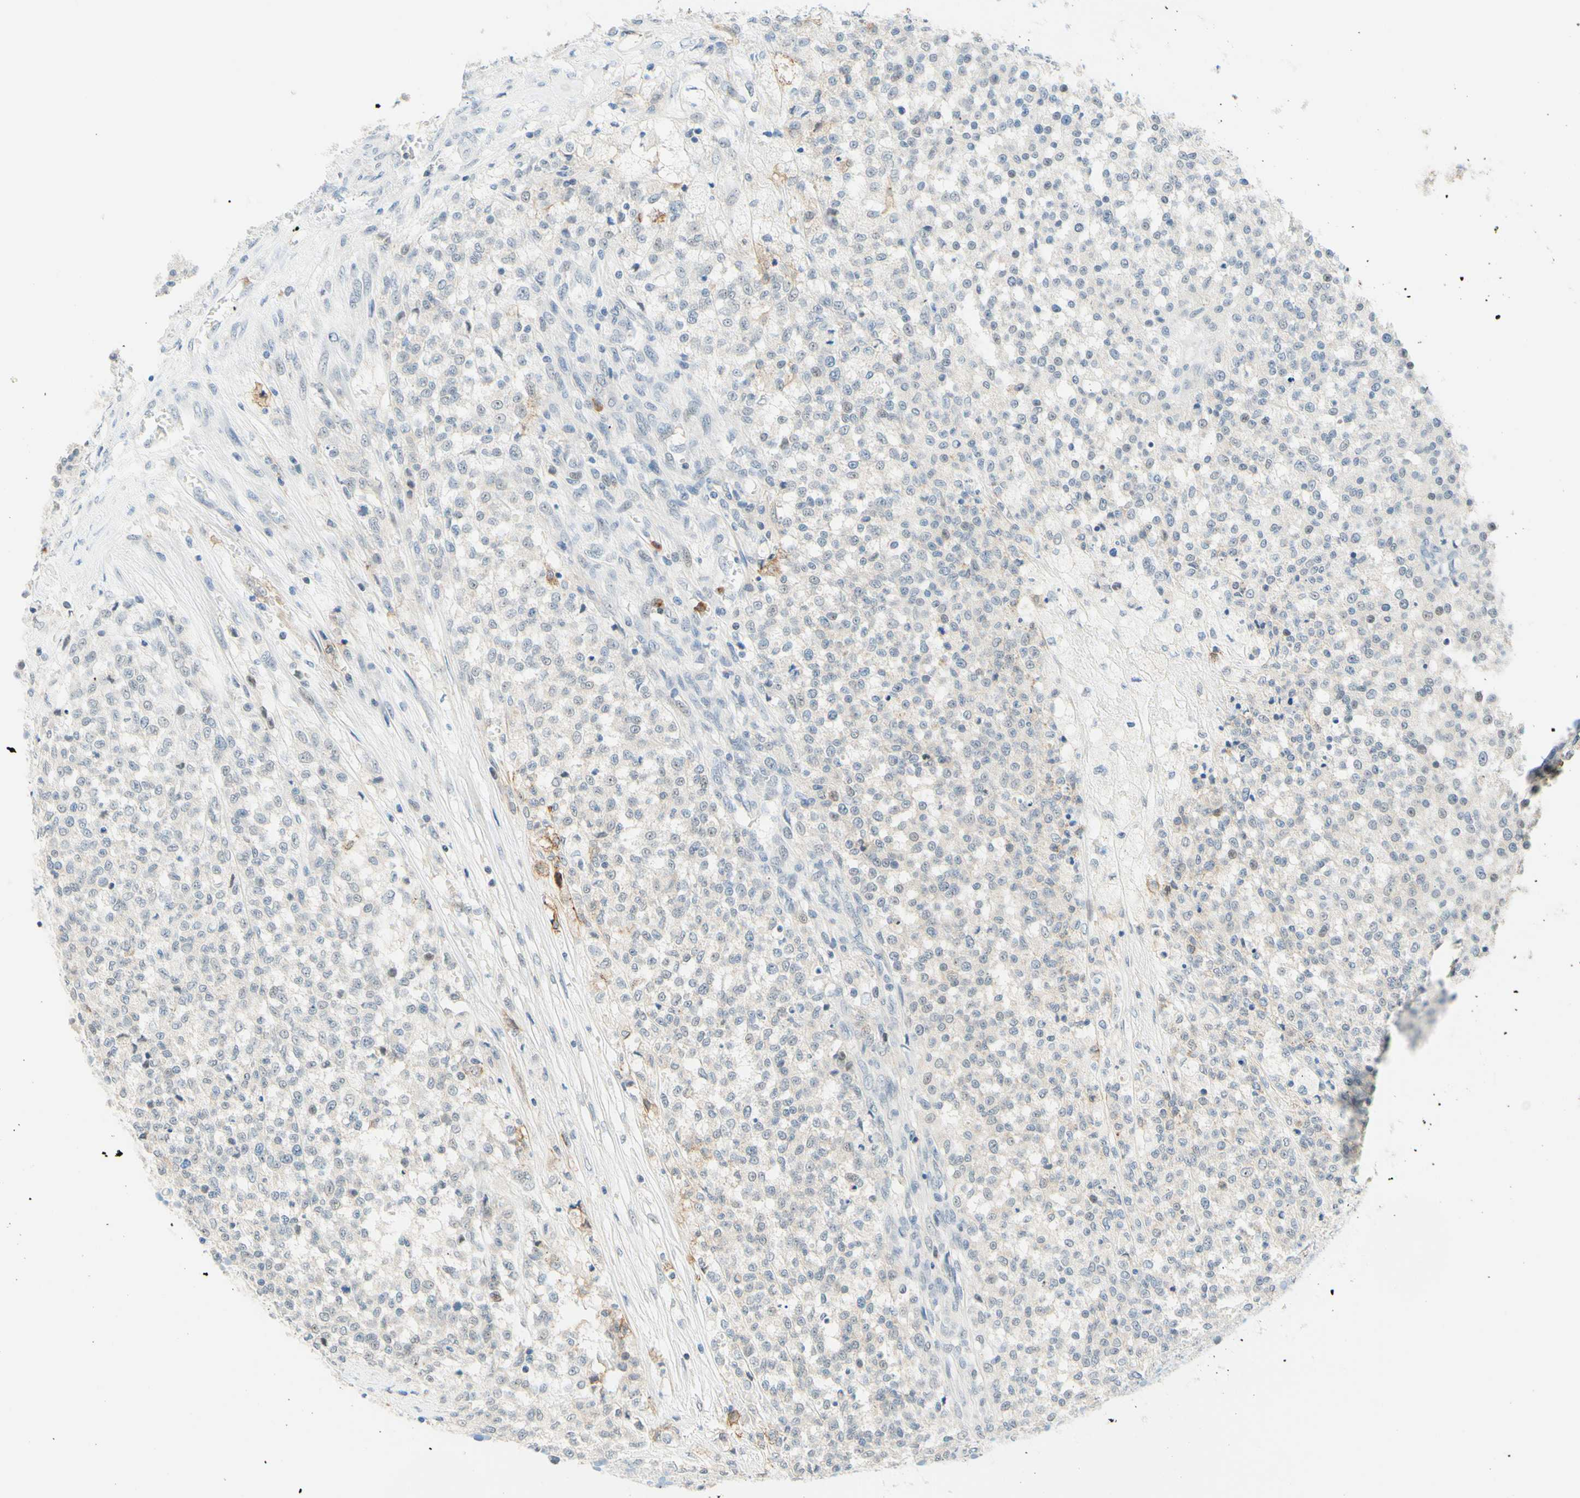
{"staining": {"intensity": "negative", "quantity": "none", "location": "none"}, "tissue": "testis cancer", "cell_type": "Tumor cells", "image_type": "cancer", "snomed": [{"axis": "morphology", "description": "Seminoma, NOS"}, {"axis": "topography", "description": "Testis"}], "caption": "Immunohistochemistry histopathology image of human testis cancer (seminoma) stained for a protein (brown), which reveals no positivity in tumor cells.", "gene": "TREM2", "patient": {"sex": "male", "age": 59}}